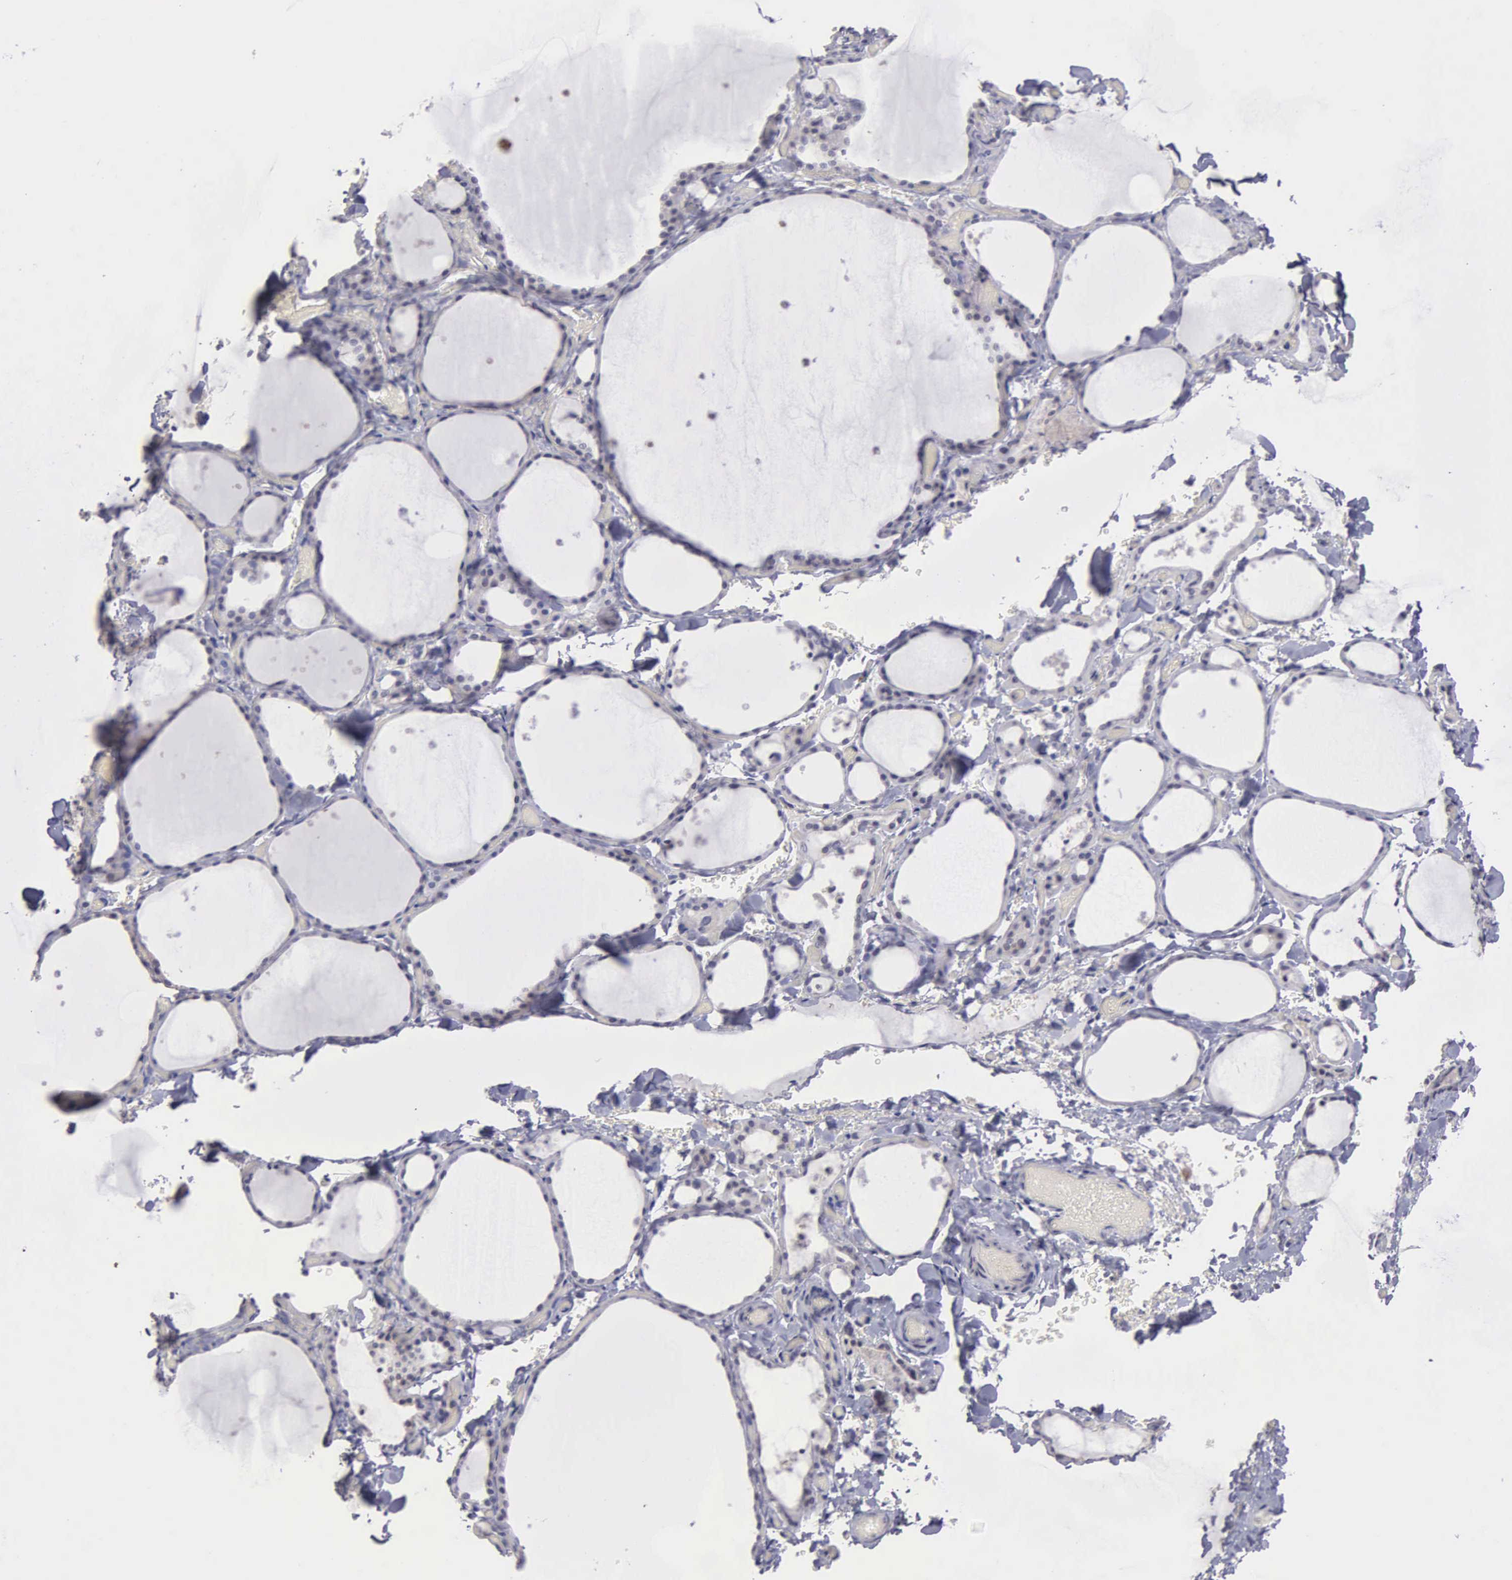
{"staining": {"intensity": "negative", "quantity": "none", "location": "none"}, "tissue": "thyroid gland", "cell_type": "Glandular cells", "image_type": "normal", "snomed": [{"axis": "morphology", "description": "Normal tissue, NOS"}, {"axis": "topography", "description": "Thyroid gland"}], "caption": "Image shows no protein expression in glandular cells of normal thyroid gland.", "gene": "BRD1", "patient": {"sex": "male", "age": 34}}